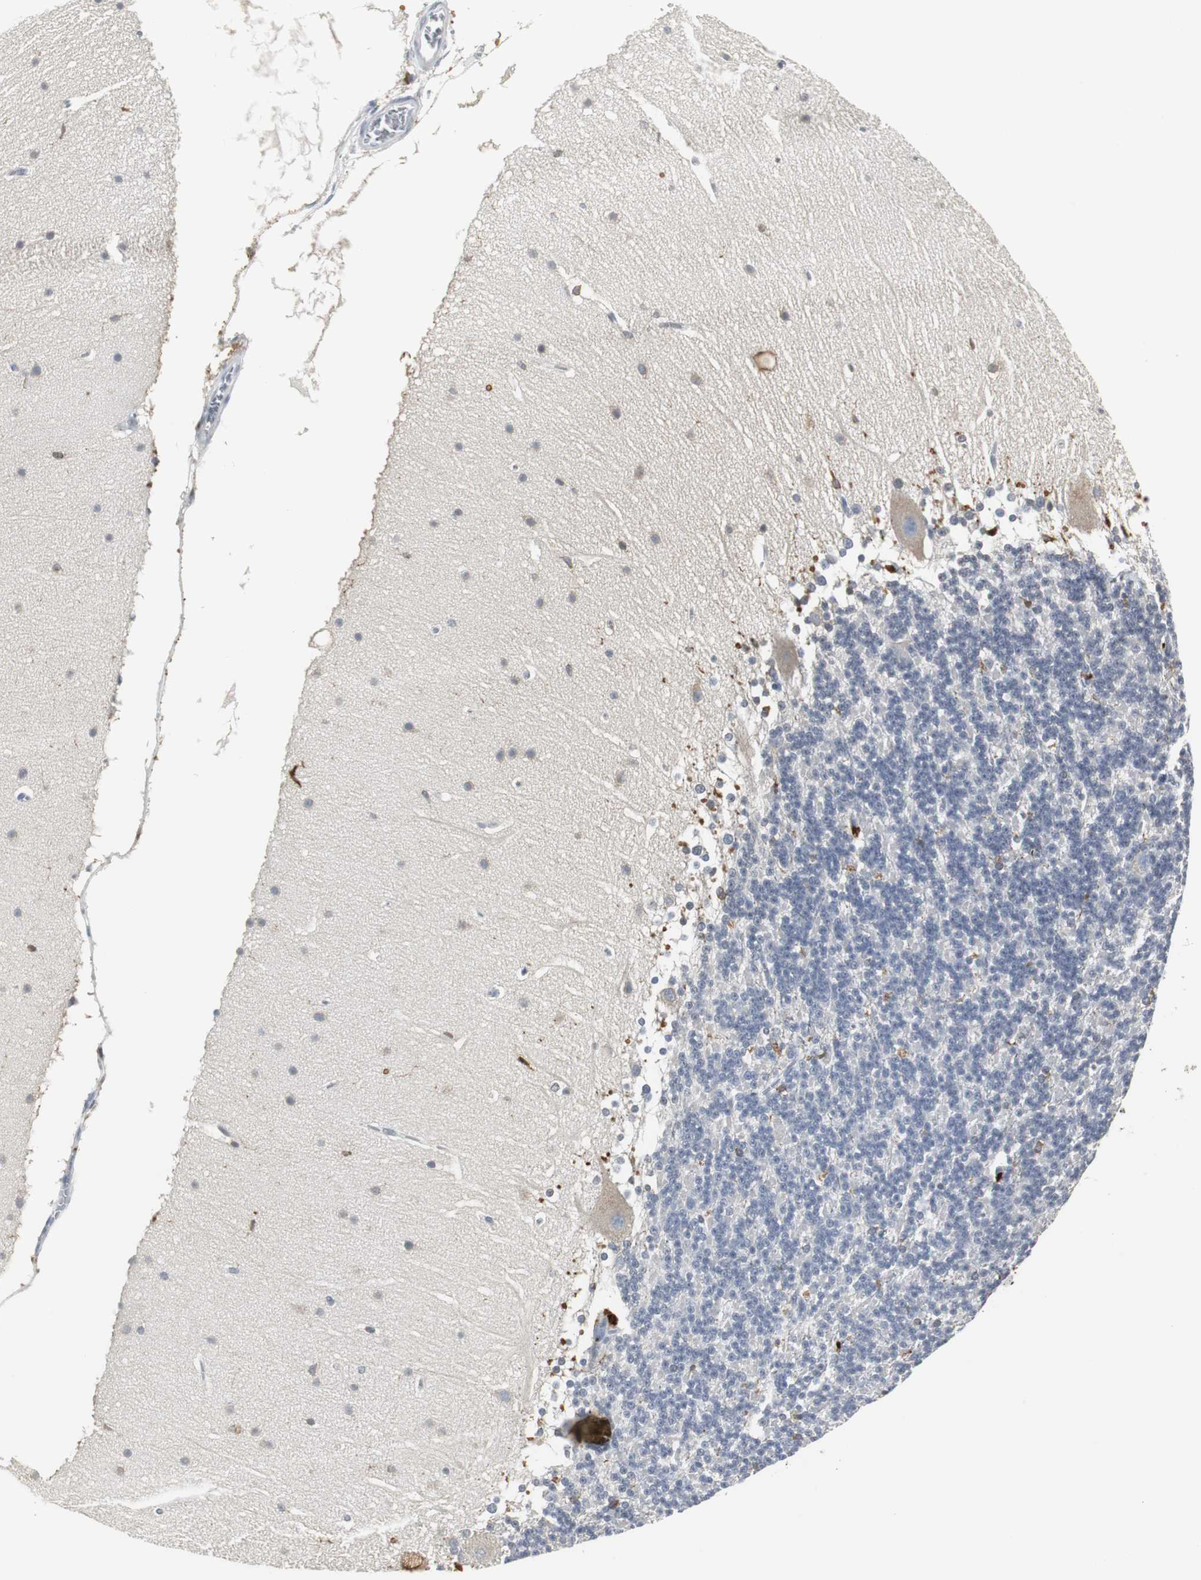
{"staining": {"intensity": "negative", "quantity": "none", "location": "none"}, "tissue": "cerebellum", "cell_type": "Cells in granular layer", "image_type": "normal", "snomed": [{"axis": "morphology", "description": "Normal tissue, NOS"}, {"axis": "topography", "description": "Cerebellum"}], "caption": "Immunohistochemistry micrograph of normal cerebellum: cerebellum stained with DAB (3,3'-diaminobenzidine) reveals no significant protein expression in cells in granular layer. The staining was performed using DAB to visualize the protein expression in brown, while the nuclei were stained in blue with hematoxylin (Magnification: 20x).", "gene": "PI15", "patient": {"sex": "female", "age": 19}}